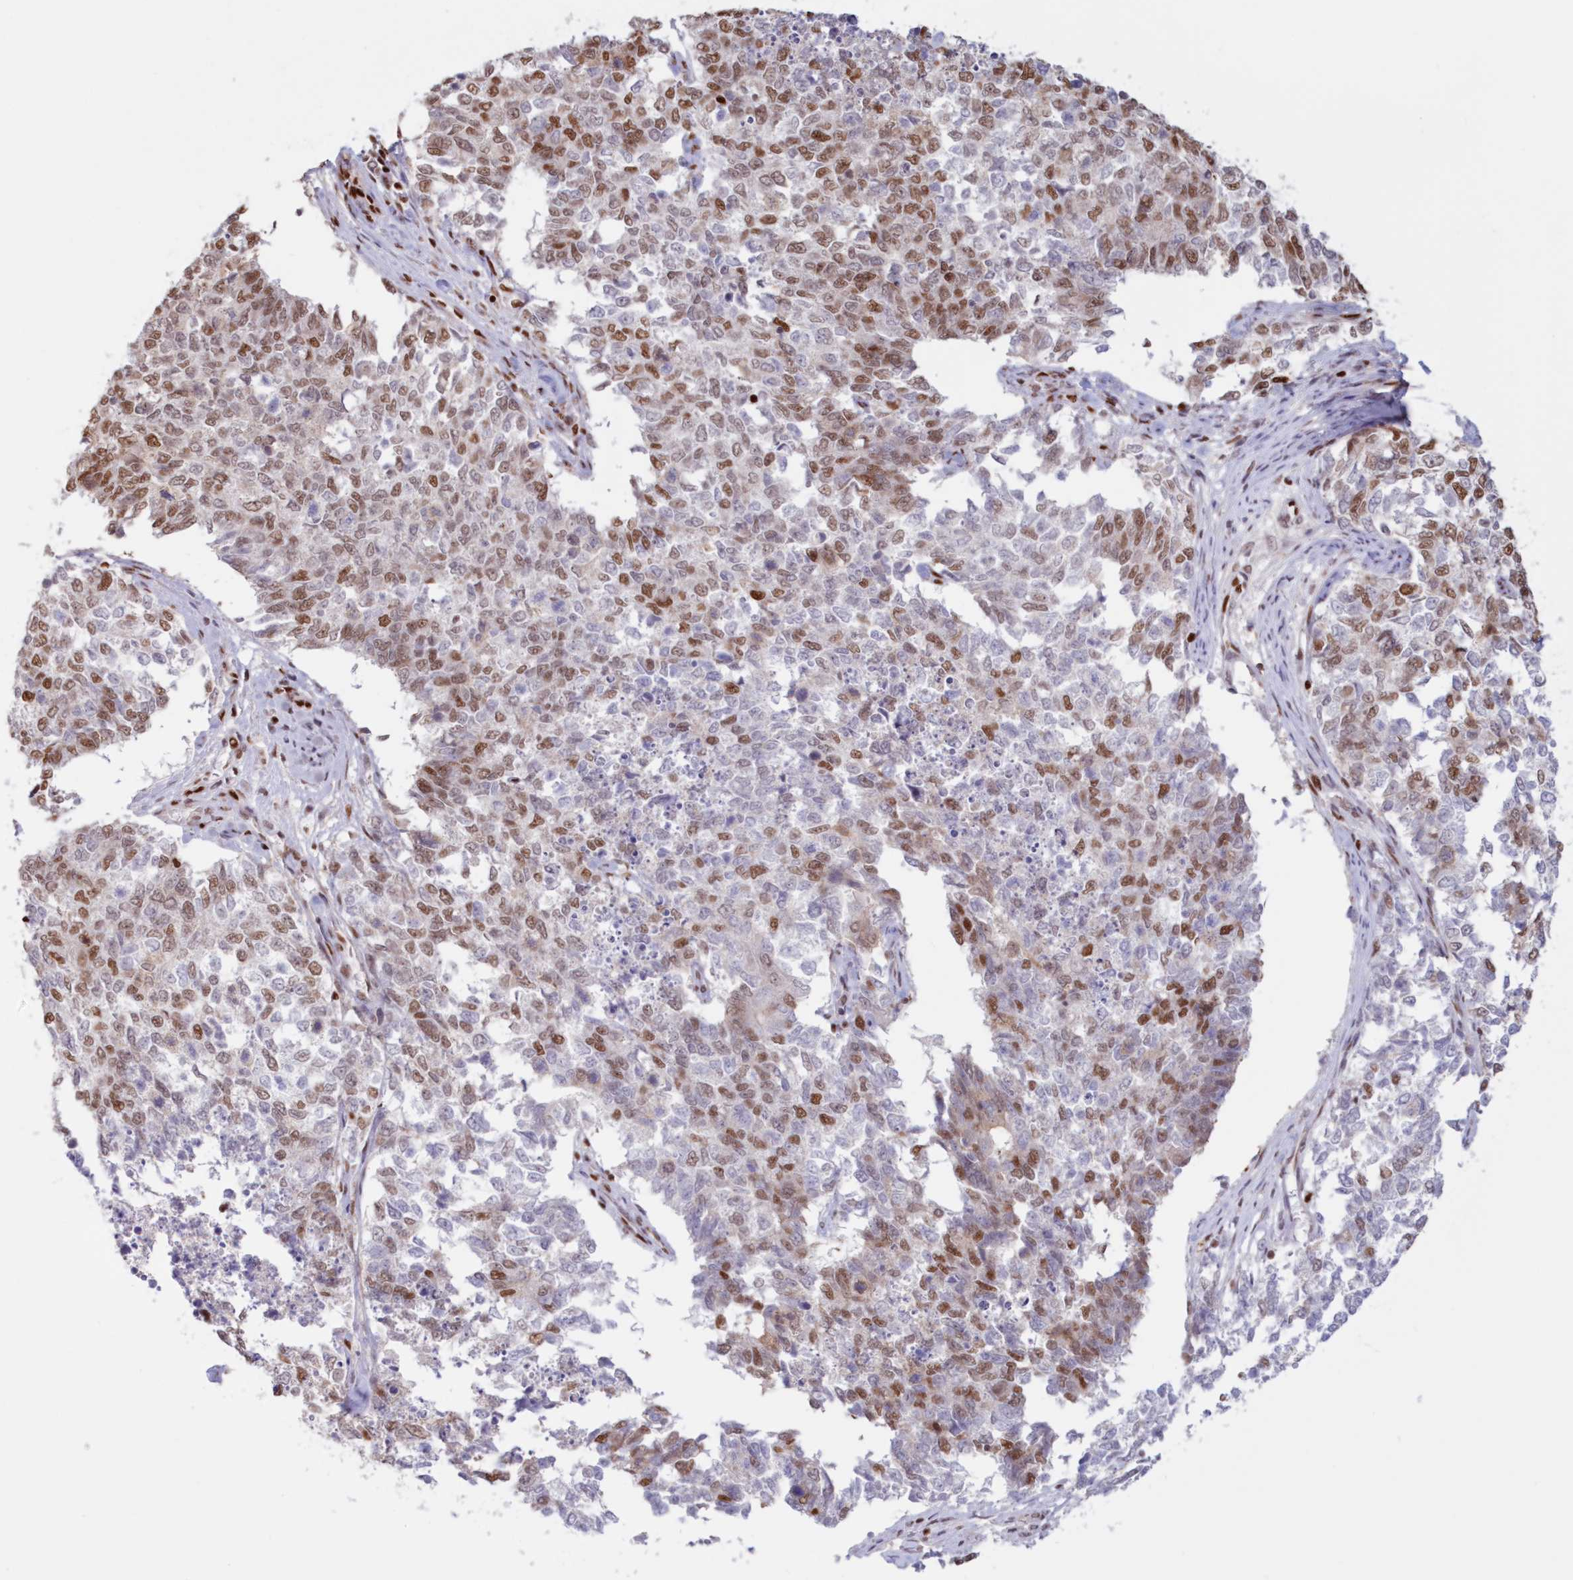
{"staining": {"intensity": "moderate", "quantity": "25%-75%", "location": "nuclear"}, "tissue": "cervical cancer", "cell_type": "Tumor cells", "image_type": "cancer", "snomed": [{"axis": "morphology", "description": "Squamous cell carcinoma, NOS"}, {"axis": "topography", "description": "Cervix"}], "caption": "Cervical squamous cell carcinoma stained with a protein marker reveals moderate staining in tumor cells.", "gene": "POLR2B", "patient": {"sex": "female", "age": 63}}